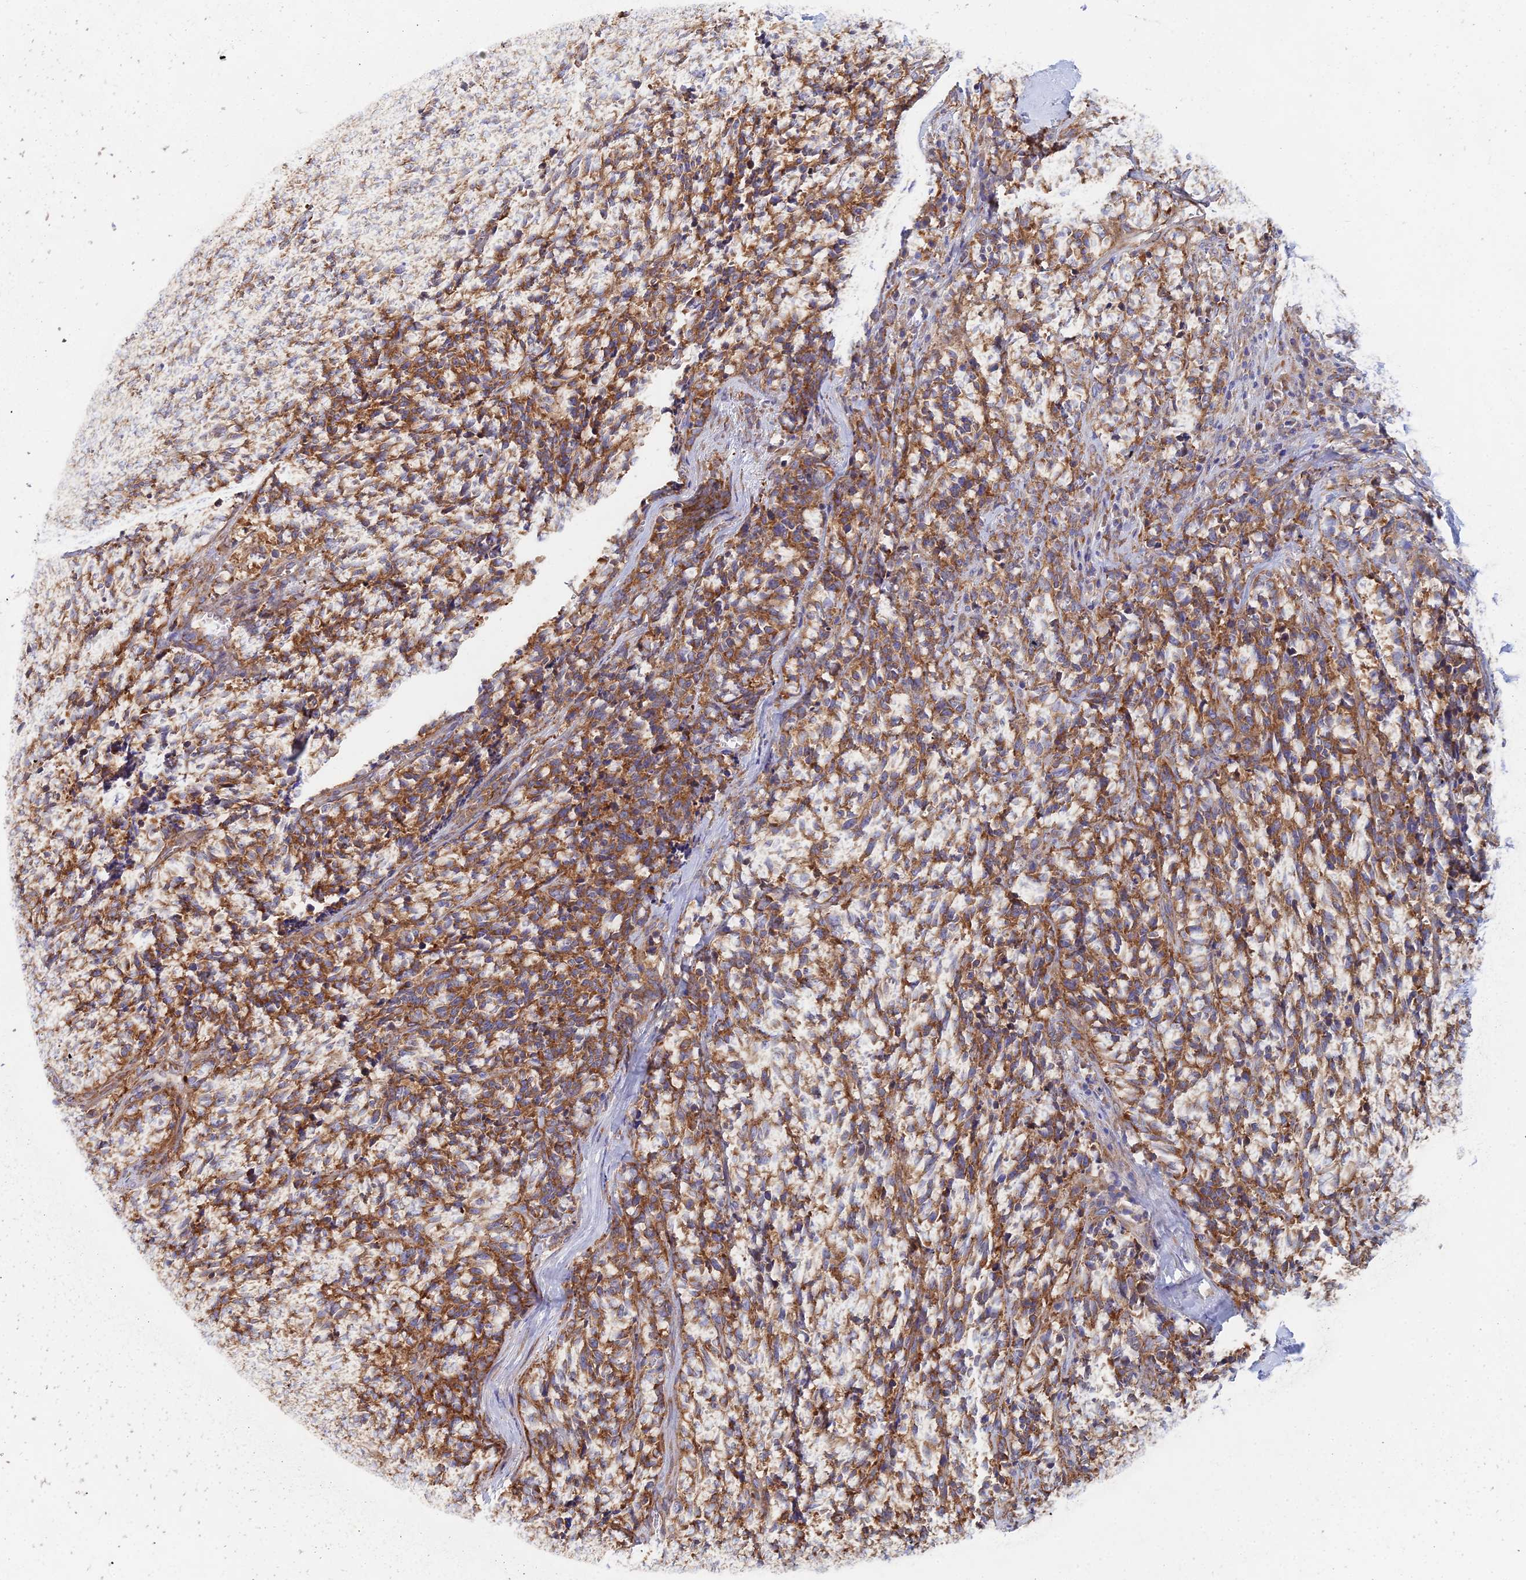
{"staining": {"intensity": "moderate", "quantity": "25%-75%", "location": "cytoplasmic/membranous"}, "tissue": "cervical cancer", "cell_type": "Tumor cells", "image_type": "cancer", "snomed": [{"axis": "morphology", "description": "Squamous cell carcinoma, NOS"}, {"axis": "topography", "description": "Cervix"}], "caption": "Moderate cytoplasmic/membranous expression is identified in approximately 25%-75% of tumor cells in squamous cell carcinoma (cervical).", "gene": "ELOF1", "patient": {"sex": "female", "age": 29}}